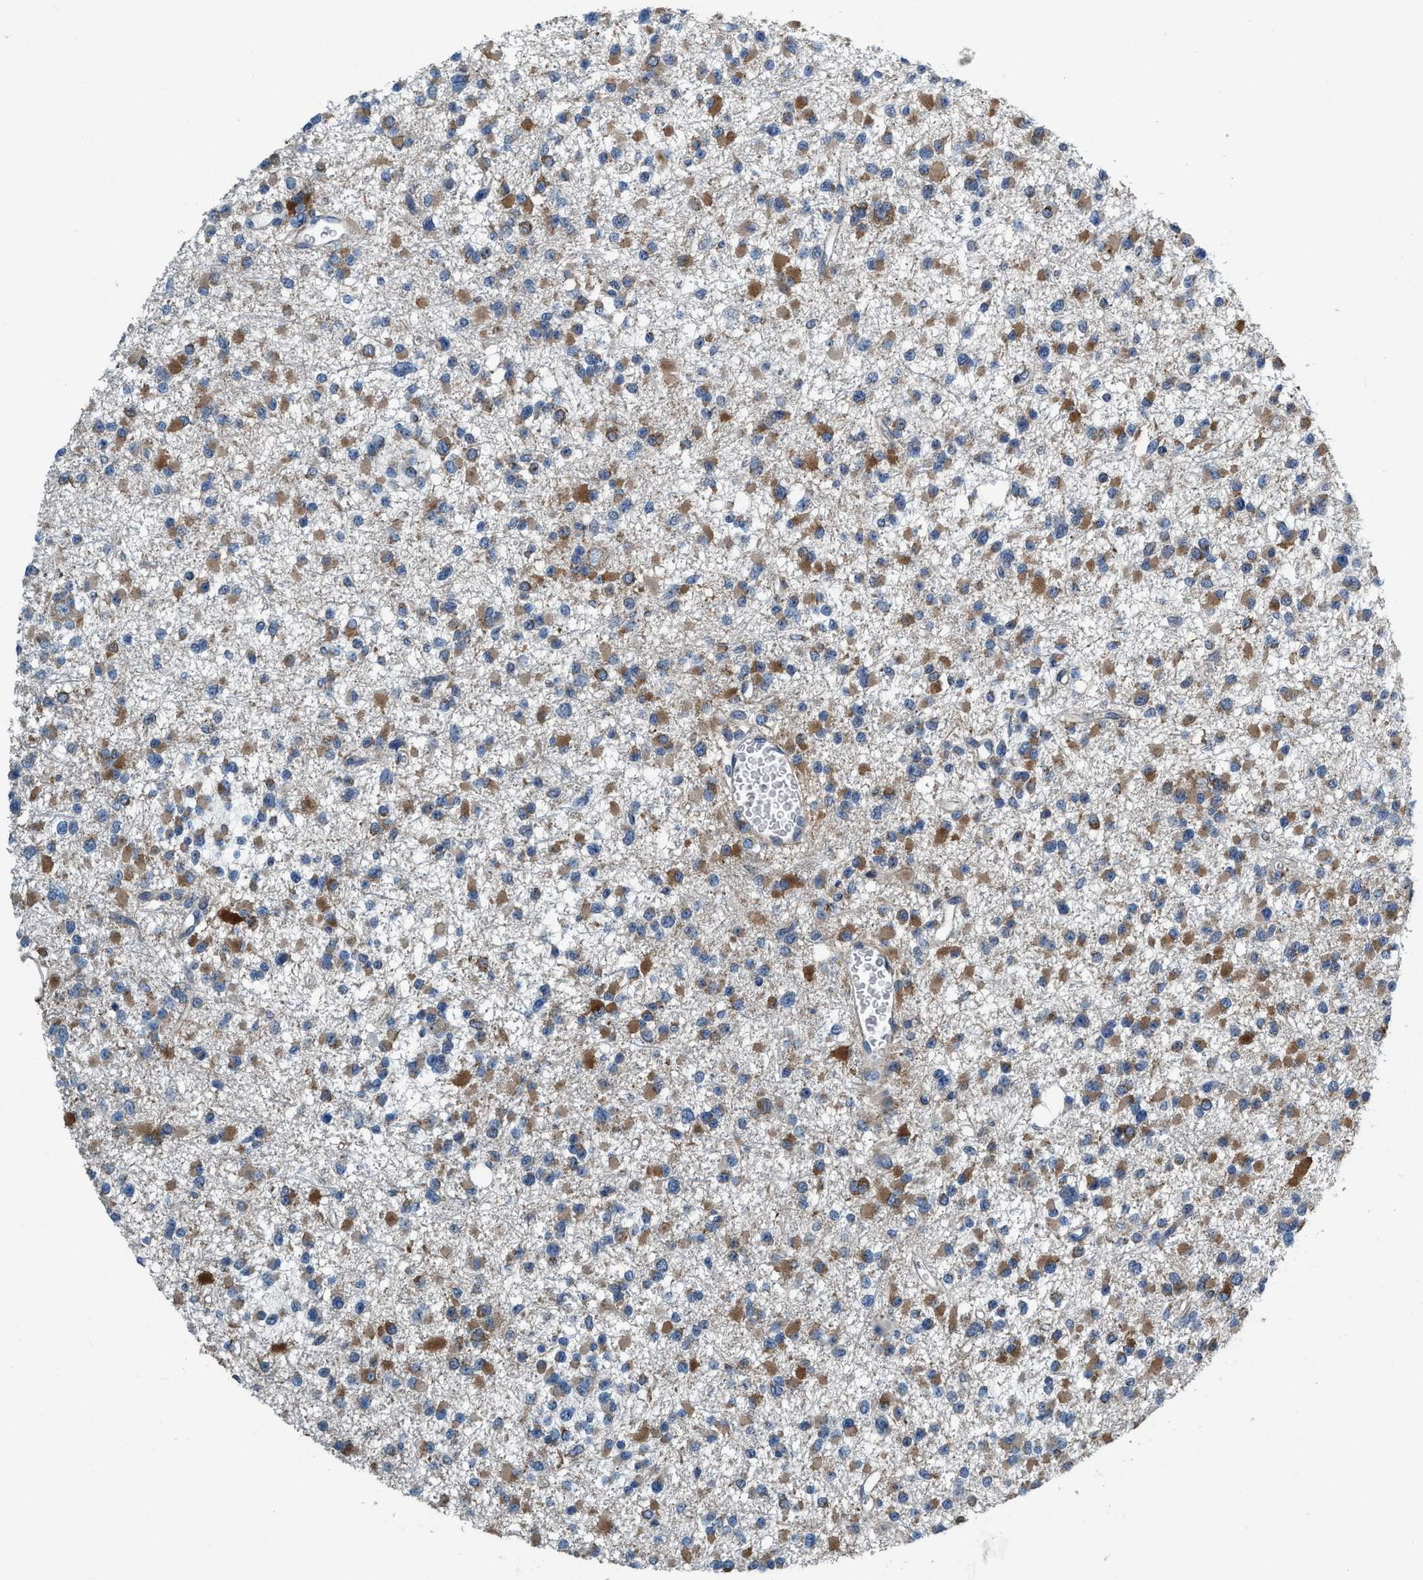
{"staining": {"intensity": "moderate", "quantity": "25%-75%", "location": "cytoplasmic/membranous"}, "tissue": "glioma", "cell_type": "Tumor cells", "image_type": "cancer", "snomed": [{"axis": "morphology", "description": "Glioma, malignant, Low grade"}, {"axis": "topography", "description": "Brain"}], "caption": "Tumor cells reveal medium levels of moderate cytoplasmic/membranous positivity in approximately 25%-75% of cells in glioma.", "gene": "ARMC9", "patient": {"sex": "female", "age": 22}}